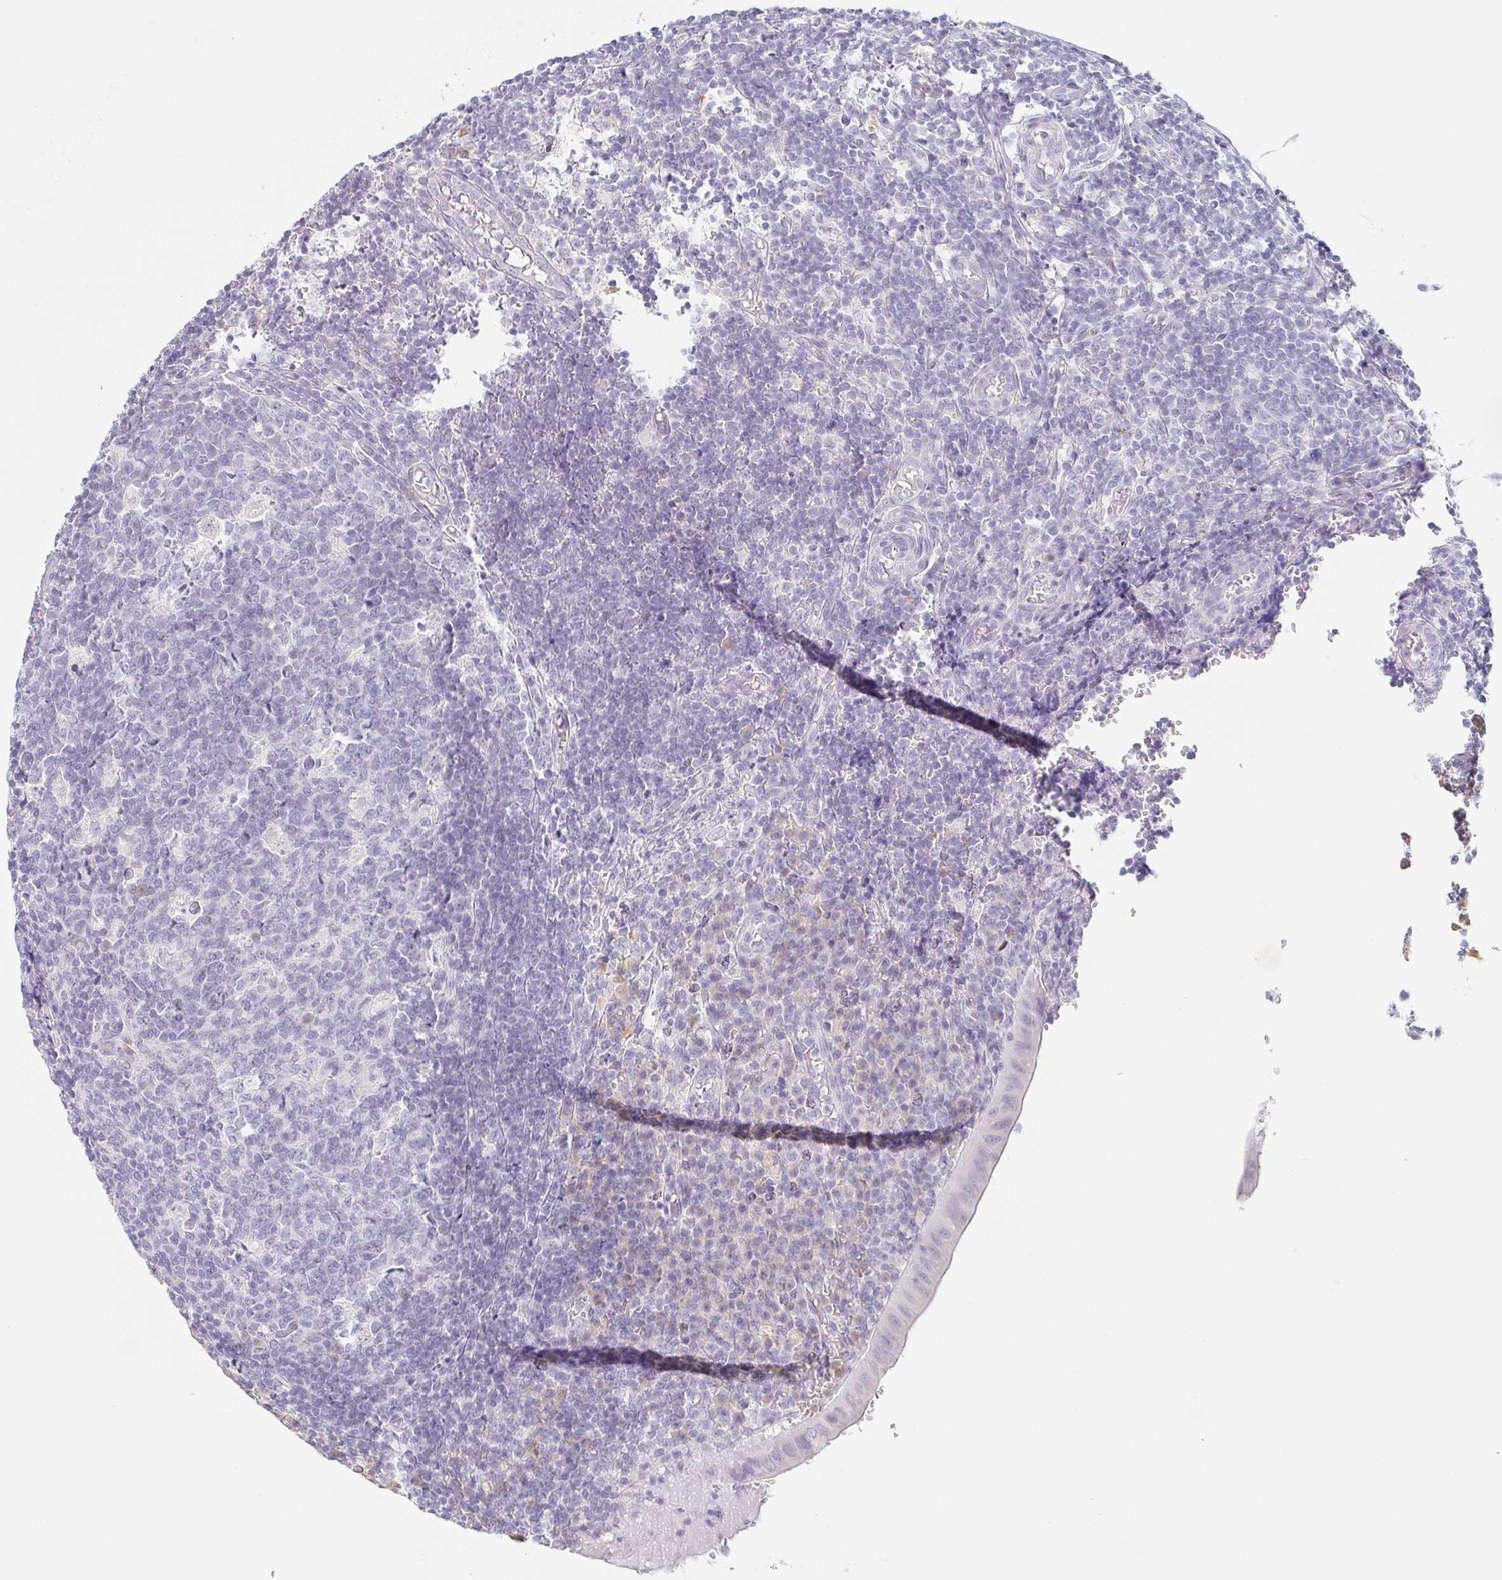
{"staining": {"intensity": "negative", "quantity": "none", "location": "none"}, "tissue": "appendix", "cell_type": "Glandular cells", "image_type": "normal", "snomed": [{"axis": "morphology", "description": "Normal tissue, NOS"}, {"axis": "topography", "description": "Appendix"}], "caption": "Immunohistochemistry (IHC) of unremarkable appendix shows no expression in glandular cells. (Immunohistochemistry, brightfield microscopy, high magnification).", "gene": "PRR27", "patient": {"sex": "male", "age": 18}}